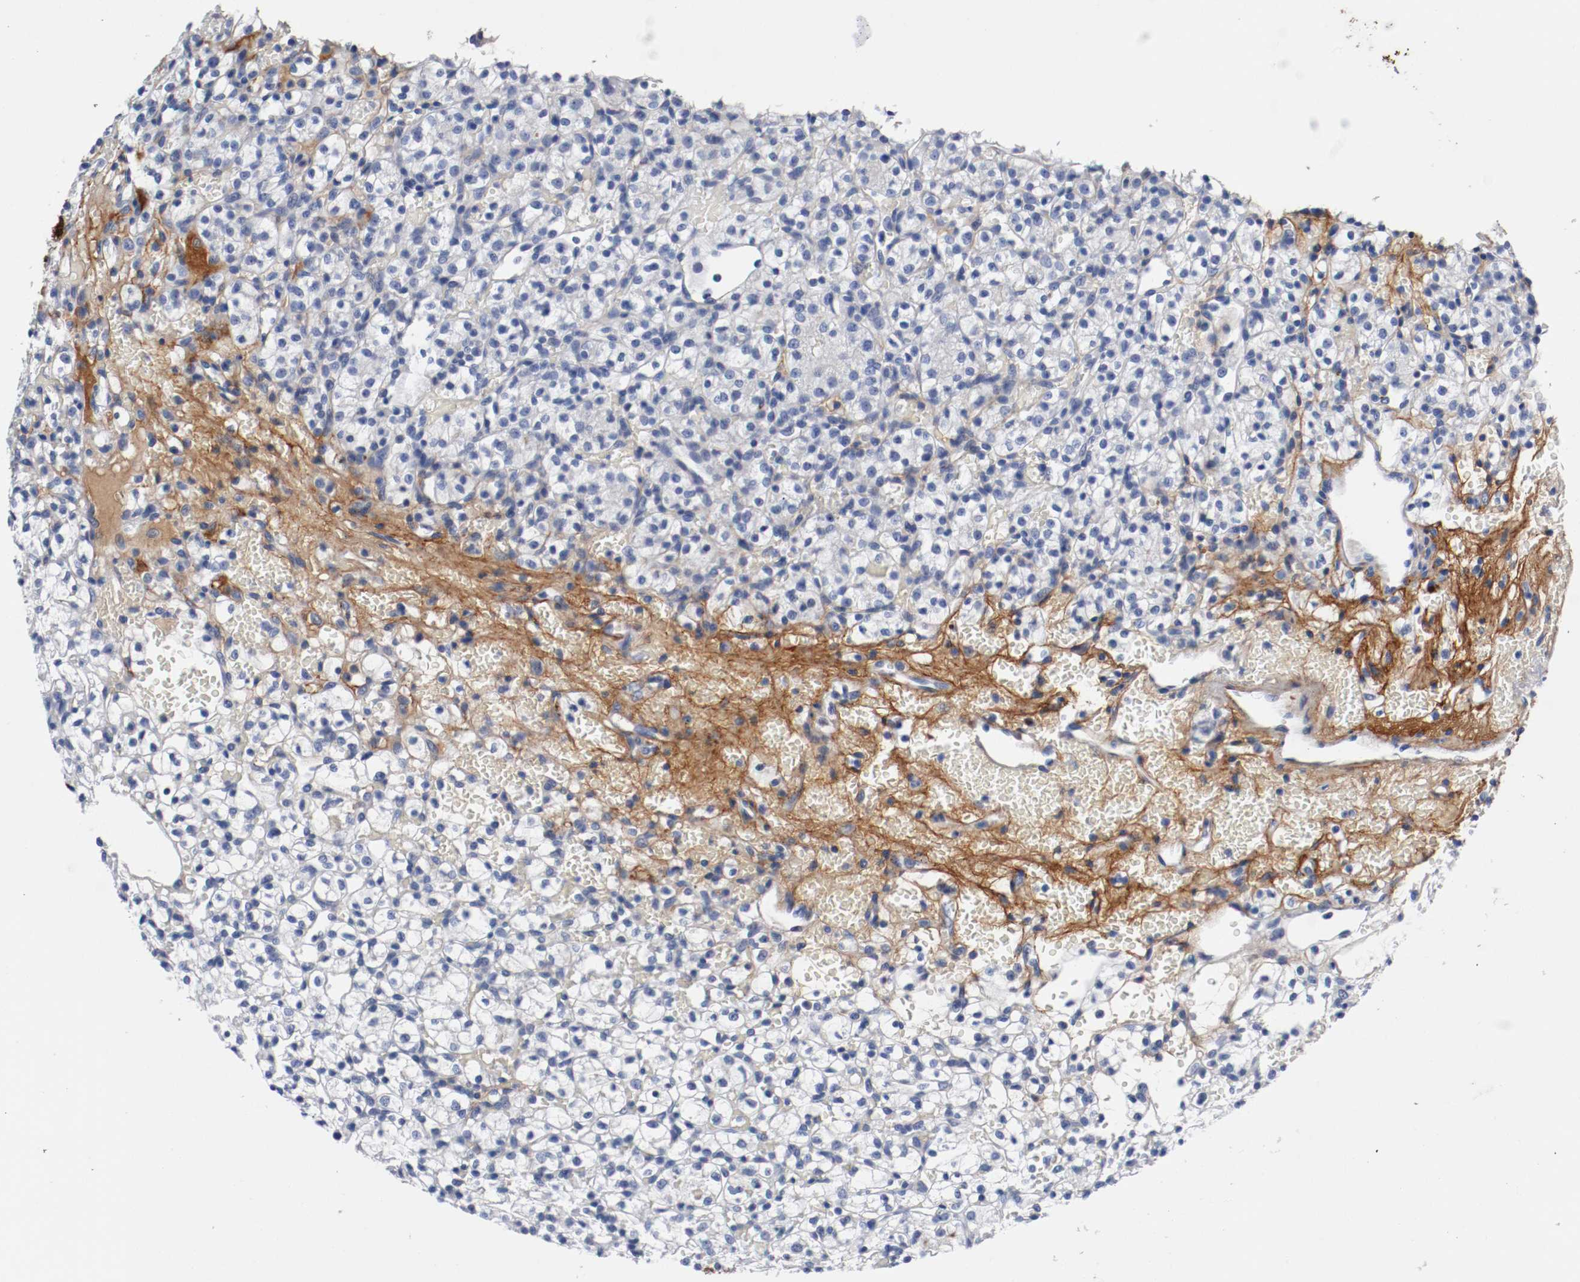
{"staining": {"intensity": "weak", "quantity": "<25%", "location": "cytoplasmic/membranous"}, "tissue": "renal cancer", "cell_type": "Tumor cells", "image_type": "cancer", "snomed": [{"axis": "morphology", "description": "Adenocarcinoma, NOS"}, {"axis": "topography", "description": "Kidney"}], "caption": "IHC micrograph of neoplastic tissue: human renal adenocarcinoma stained with DAB (3,3'-diaminobenzidine) shows no significant protein staining in tumor cells.", "gene": "TNC", "patient": {"sex": "female", "age": 60}}